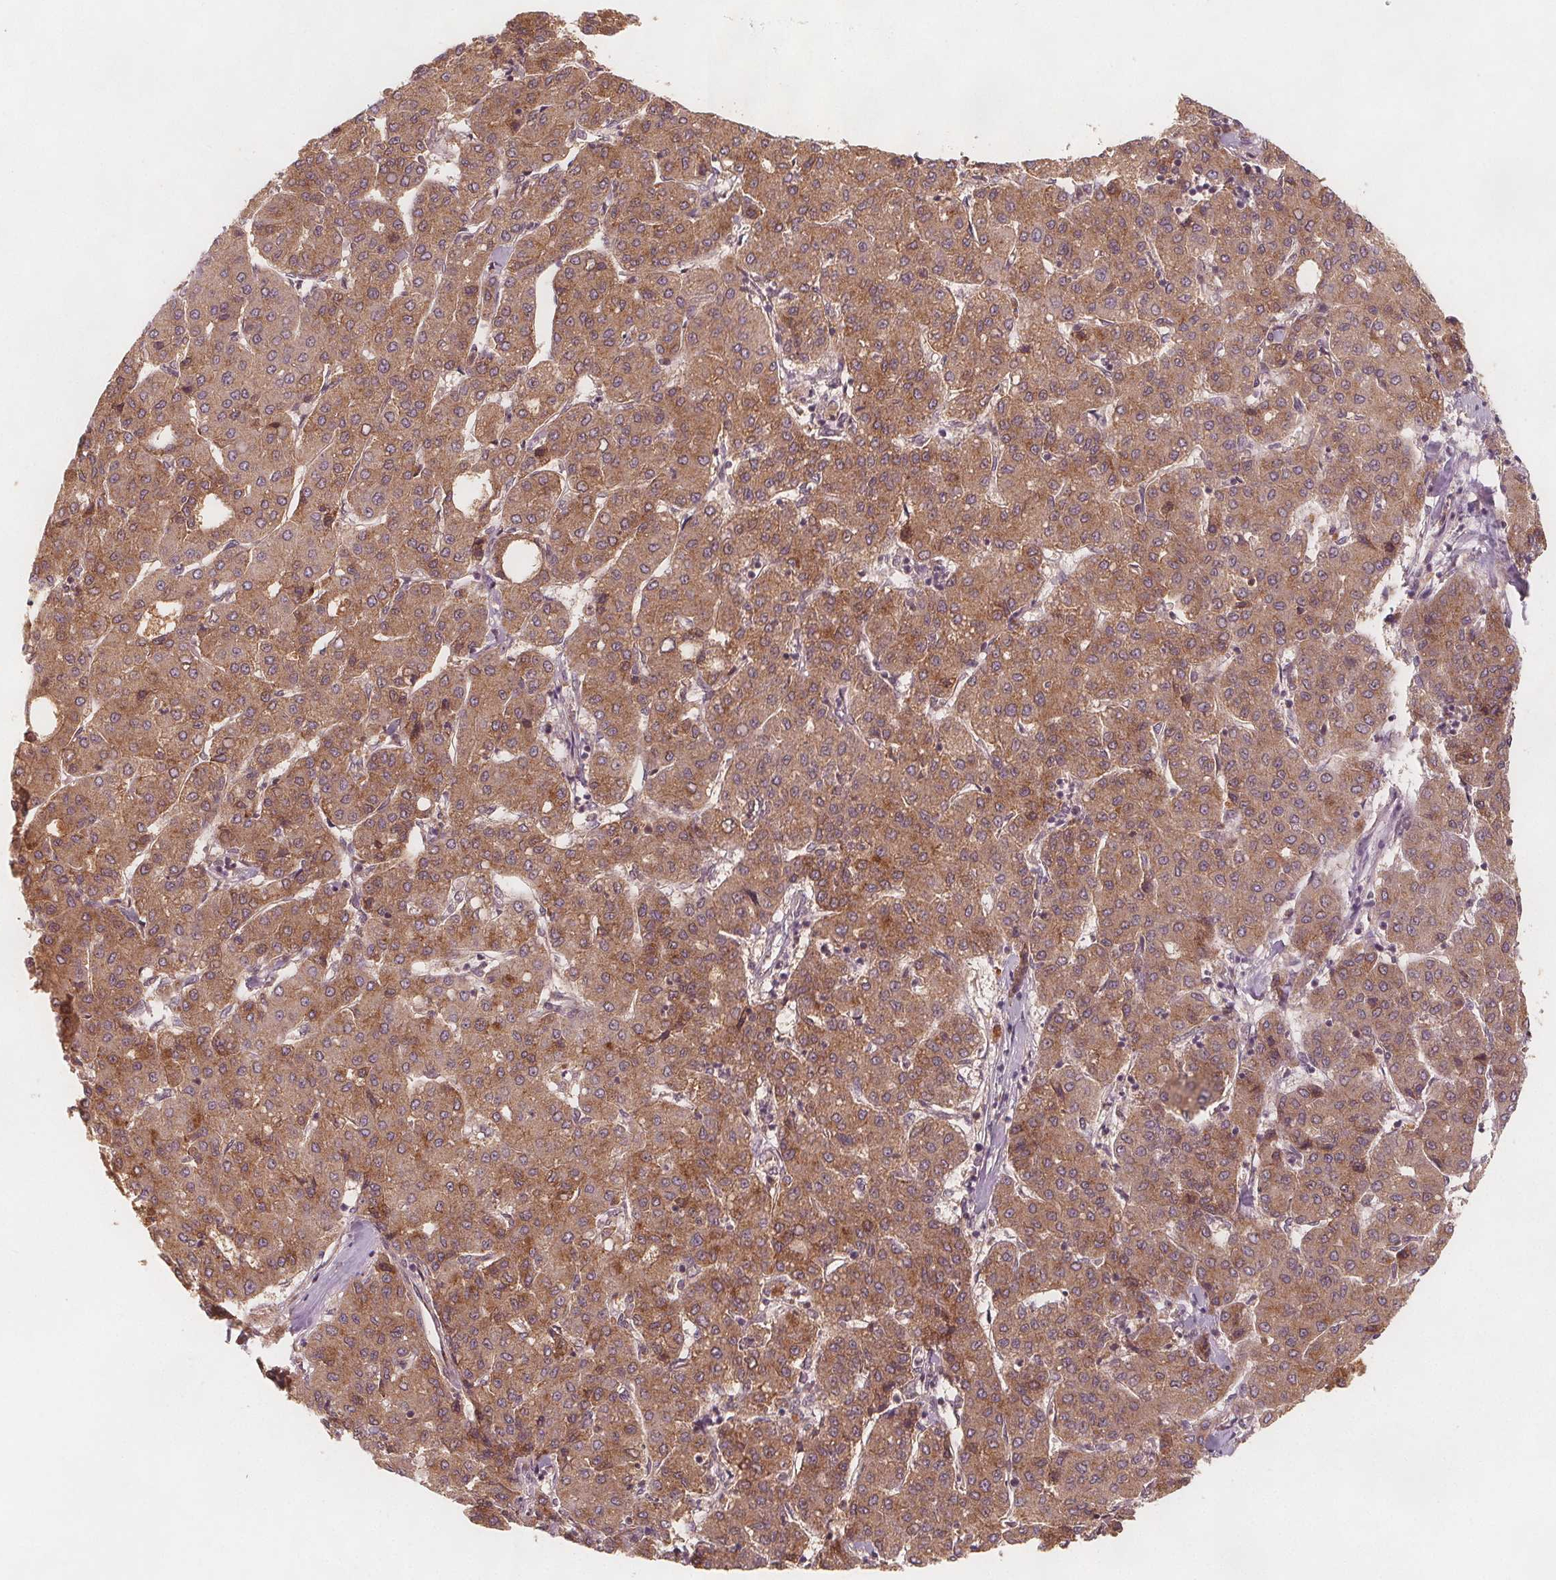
{"staining": {"intensity": "moderate", "quantity": ">75%", "location": "cytoplasmic/membranous"}, "tissue": "liver cancer", "cell_type": "Tumor cells", "image_type": "cancer", "snomed": [{"axis": "morphology", "description": "Carcinoma, Hepatocellular, NOS"}, {"axis": "topography", "description": "Liver"}], "caption": "A high-resolution photomicrograph shows immunohistochemistry staining of liver cancer, which reveals moderate cytoplasmic/membranous expression in about >75% of tumor cells.", "gene": "NCSTN", "patient": {"sex": "male", "age": 65}}